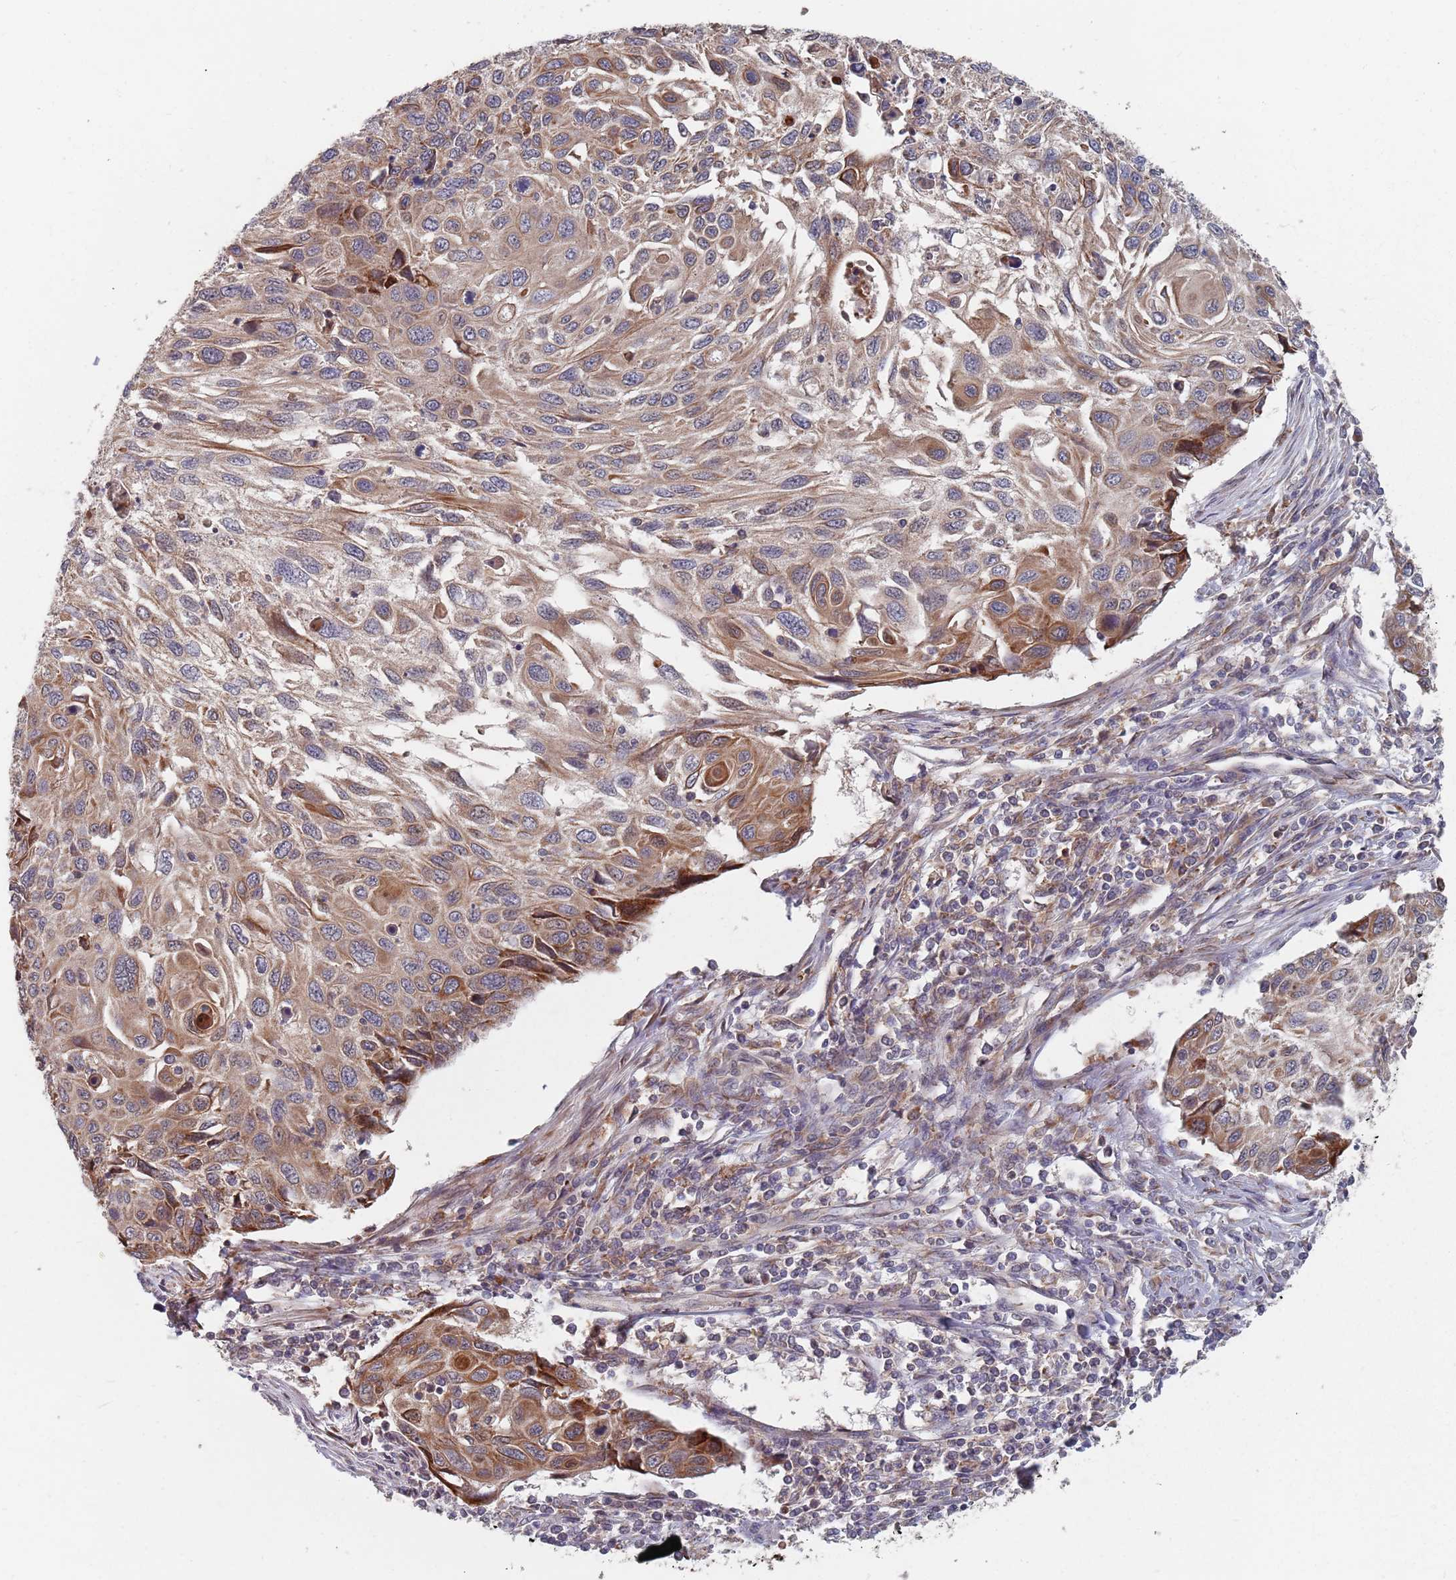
{"staining": {"intensity": "moderate", "quantity": "25%-75%", "location": "cytoplasmic/membranous"}, "tissue": "cervical cancer", "cell_type": "Tumor cells", "image_type": "cancer", "snomed": [{"axis": "morphology", "description": "Squamous cell carcinoma, NOS"}, {"axis": "topography", "description": "Cervix"}], "caption": "Immunohistochemistry (IHC) staining of squamous cell carcinoma (cervical), which reveals medium levels of moderate cytoplasmic/membranous positivity in approximately 25%-75% of tumor cells indicating moderate cytoplasmic/membranous protein expression. The staining was performed using DAB (3,3'-diaminobenzidine) (brown) for protein detection and nuclei were counterstained in hematoxylin (blue).", "gene": "ADAL", "patient": {"sex": "female", "age": 70}}